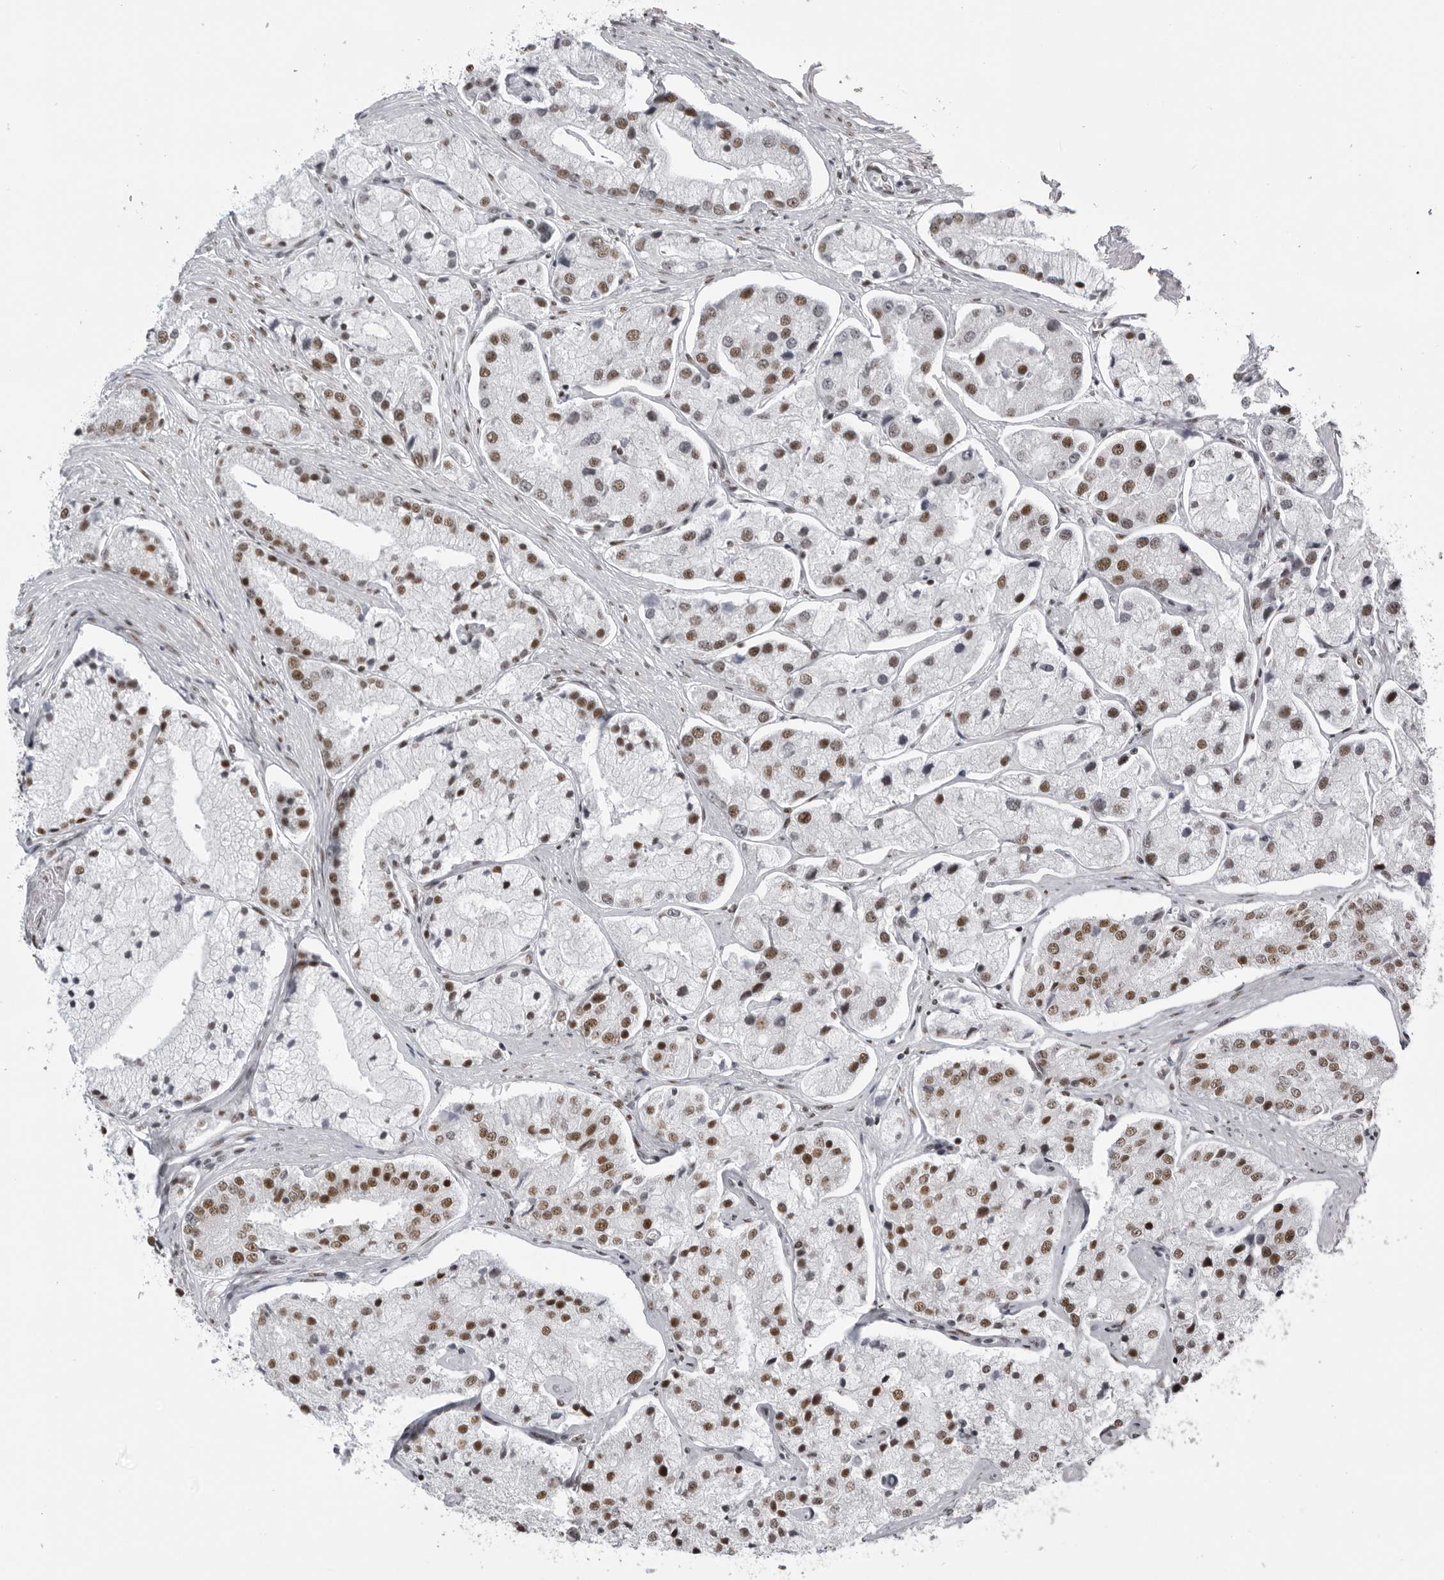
{"staining": {"intensity": "moderate", "quantity": ">75%", "location": "nuclear"}, "tissue": "prostate cancer", "cell_type": "Tumor cells", "image_type": "cancer", "snomed": [{"axis": "morphology", "description": "Adenocarcinoma, High grade"}, {"axis": "topography", "description": "Prostate"}], "caption": "Immunohistochemistry histopathology image of neoplastic tissue: adenocarcinoma (high-grade) (prostate) stained using immunohistochemistry (IHC) shows medium levels of moderate protein expression localized specifically in the nuclear of tumor cells, appearing as a nuclear brown color.", "gene": "DHX9", "patient": {"sex": "male", "age": 50}}